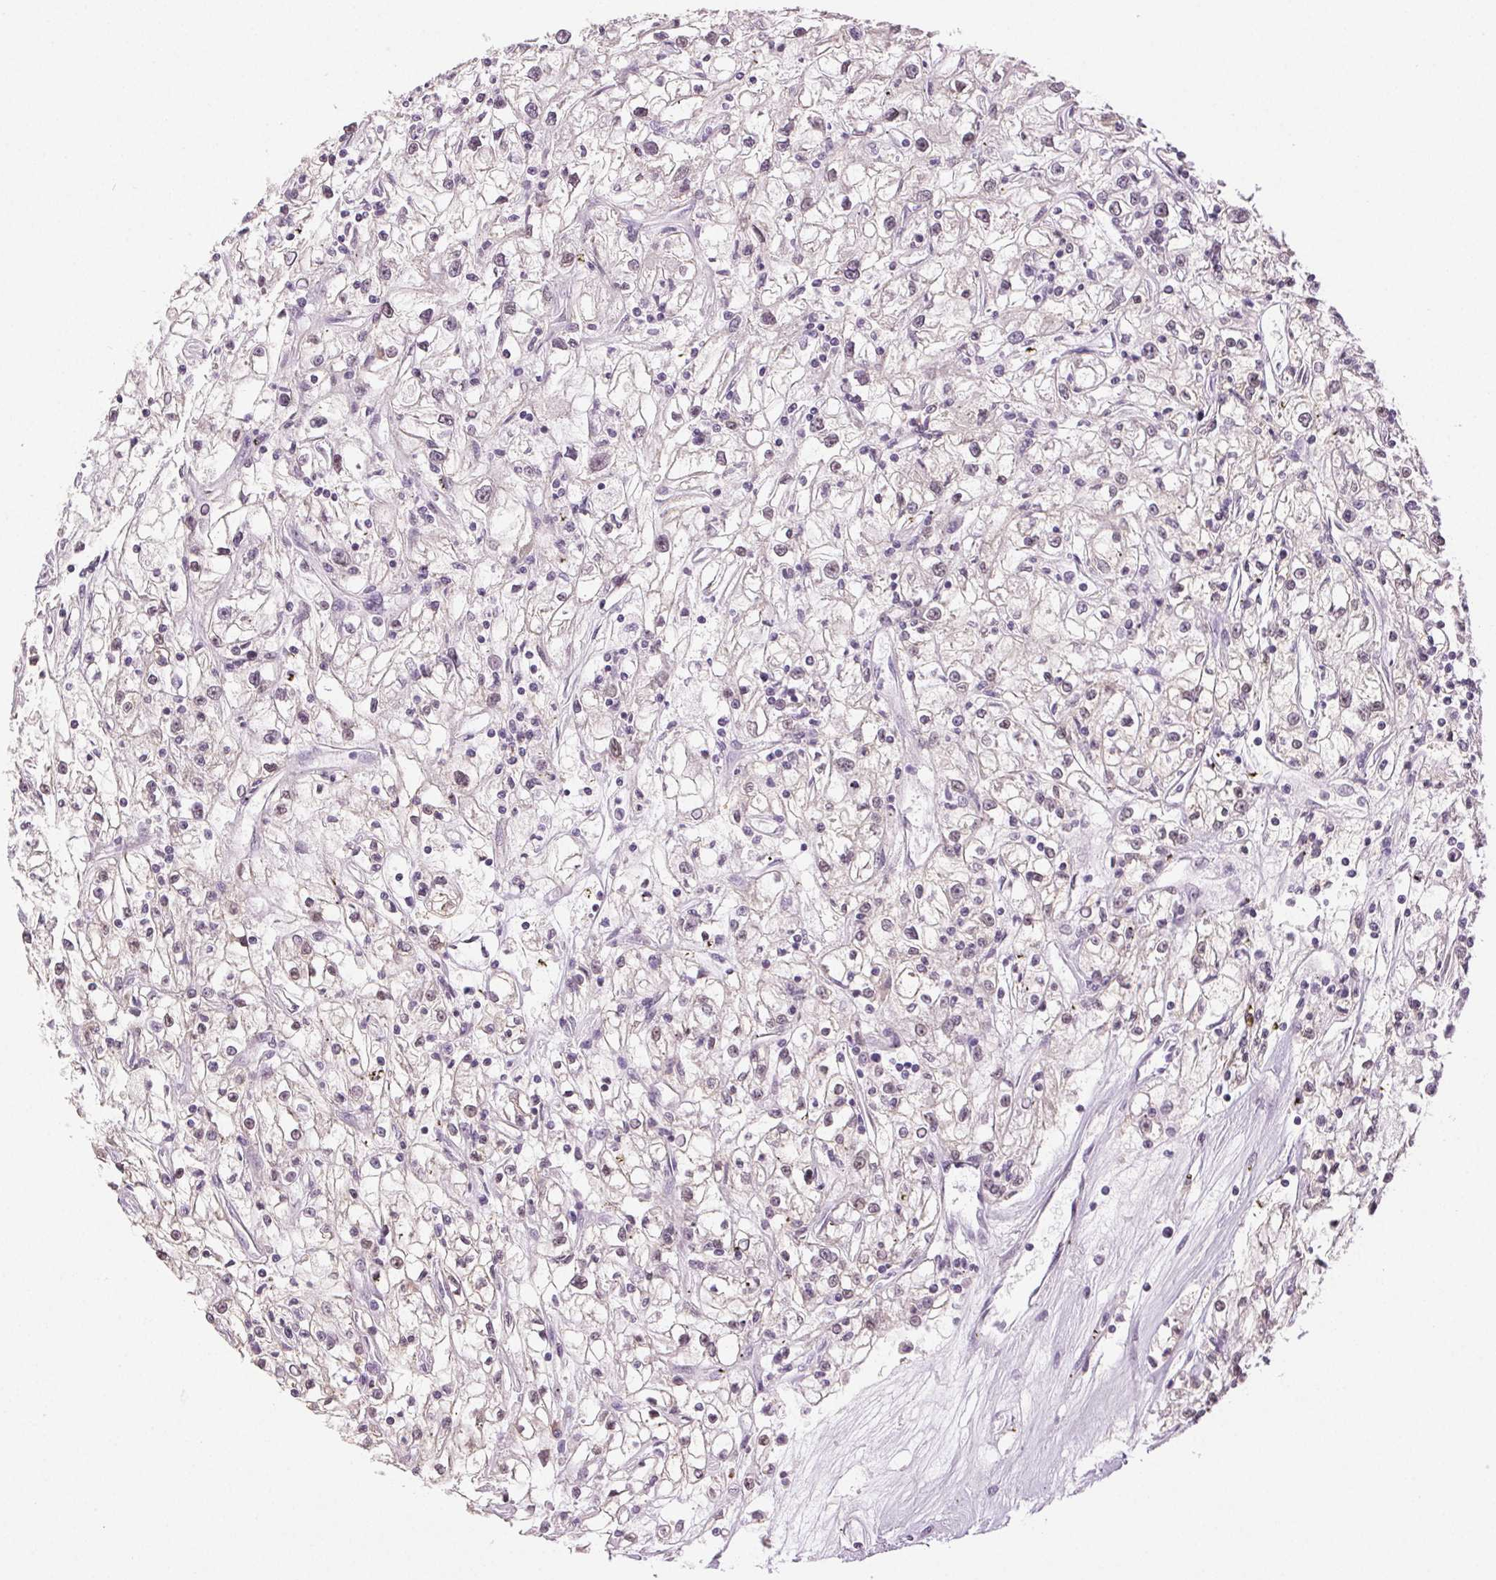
{"staining": {"intensity": "negative", "quantity": "none", "location": "none"}, "tissue": "renal cancer", "cell_type": "Tumor cells", "image_type": "cancer", "snomed": [{"axis": "morphology", "description": "Adenocarcinoma, NOS"}, {"axis": "topography", "description": "Kidney"}], "caption": "Renal adenocarcinoma was stained to show a protein in brown. There is no significant positivity in tumor cells.", "gene": "PLCB1", "patient": {"sex": "female", "age": 59}}